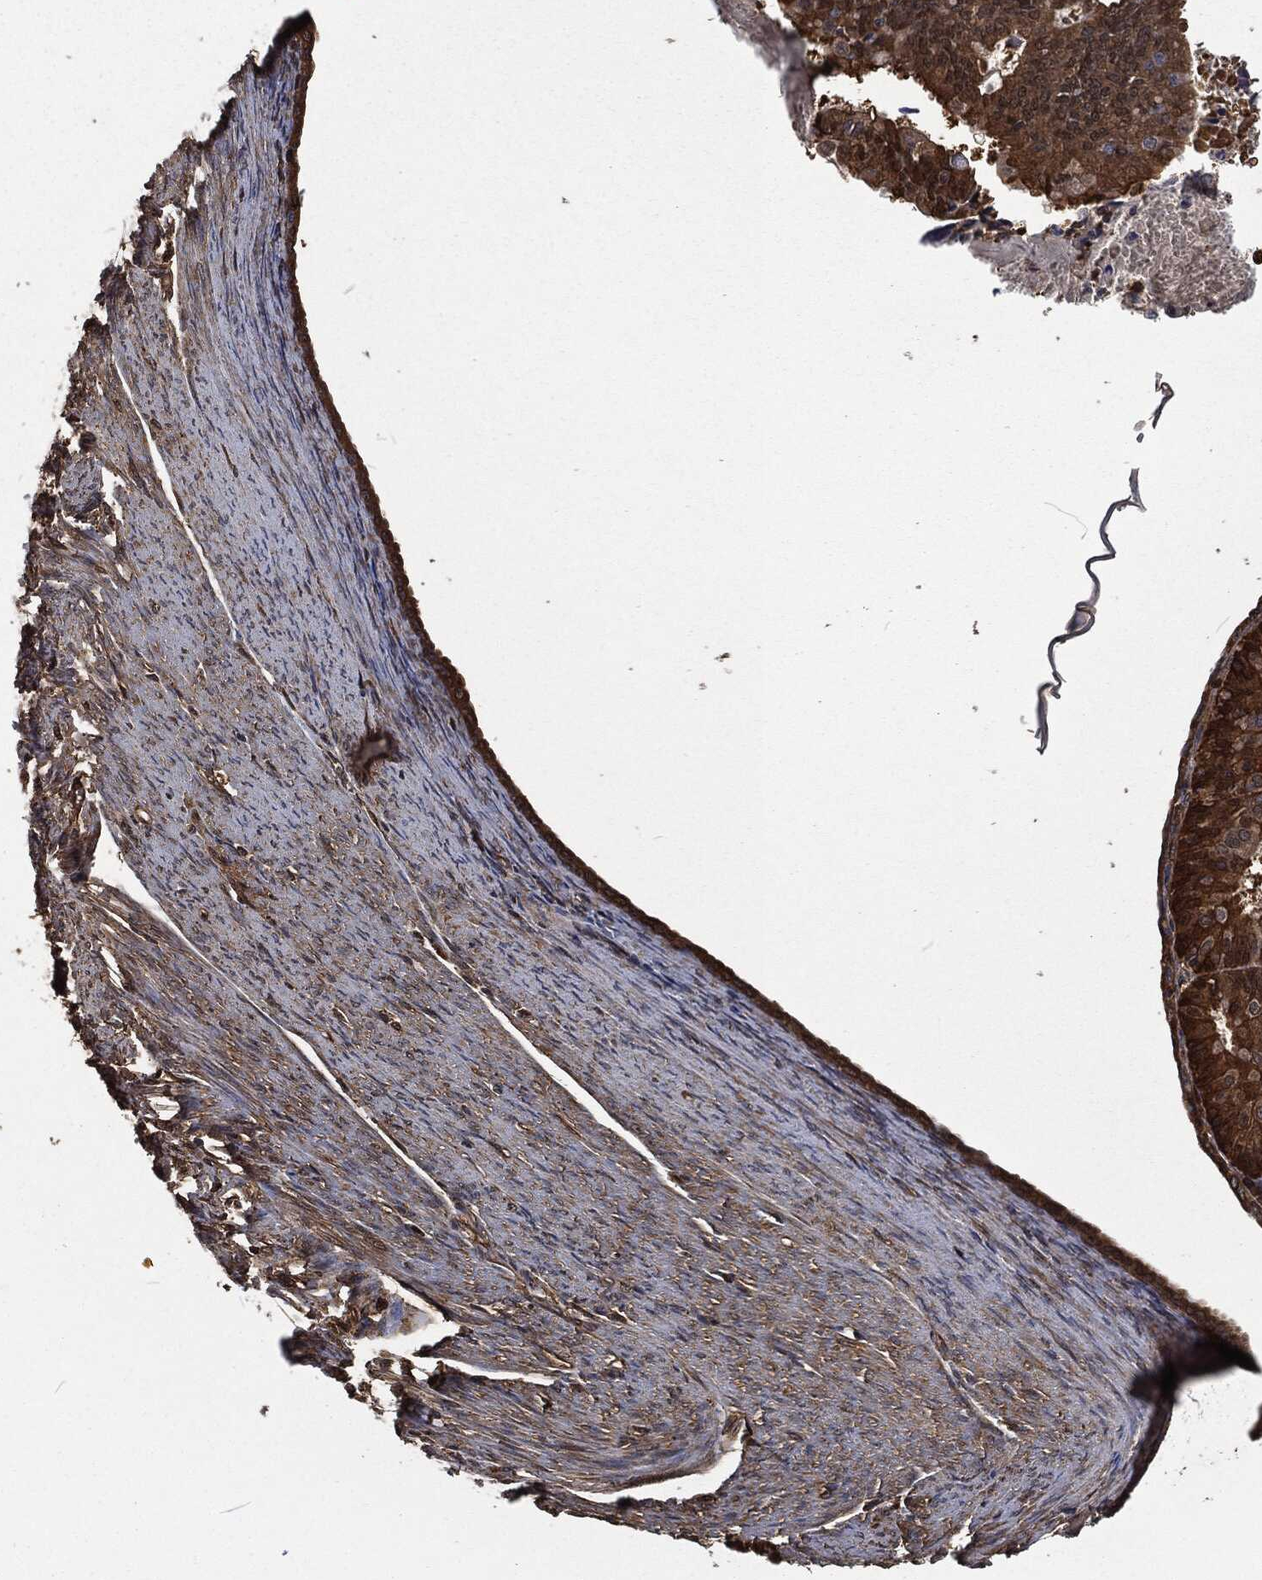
{"staining": {"intensity": "strong", "quantity": ">75%", "location": "cytoplasmic/membranous"}, "tissue": "endometrial cancer", "cell_type": "Tumor cells", "image_type": "cancer", "snomed": [{"axis": "morphology", "description": "Adenocarcinoma, NOS"}, {"axis": "topography", "description": "Endometrium"}], "caption": "IHC photomicrograph of neoplastic tissue: endometrial adenocarcinoma stained using immunohistochemistry (IHC) exhibits high levels of strong protein expression localized specifically in the cytoplasmic/membranous of tumor cells, appearing as a cytoplasmic/membranous brown color.", "gene": "PRDX4", "patient": {"sex": "female", "age": 57}}